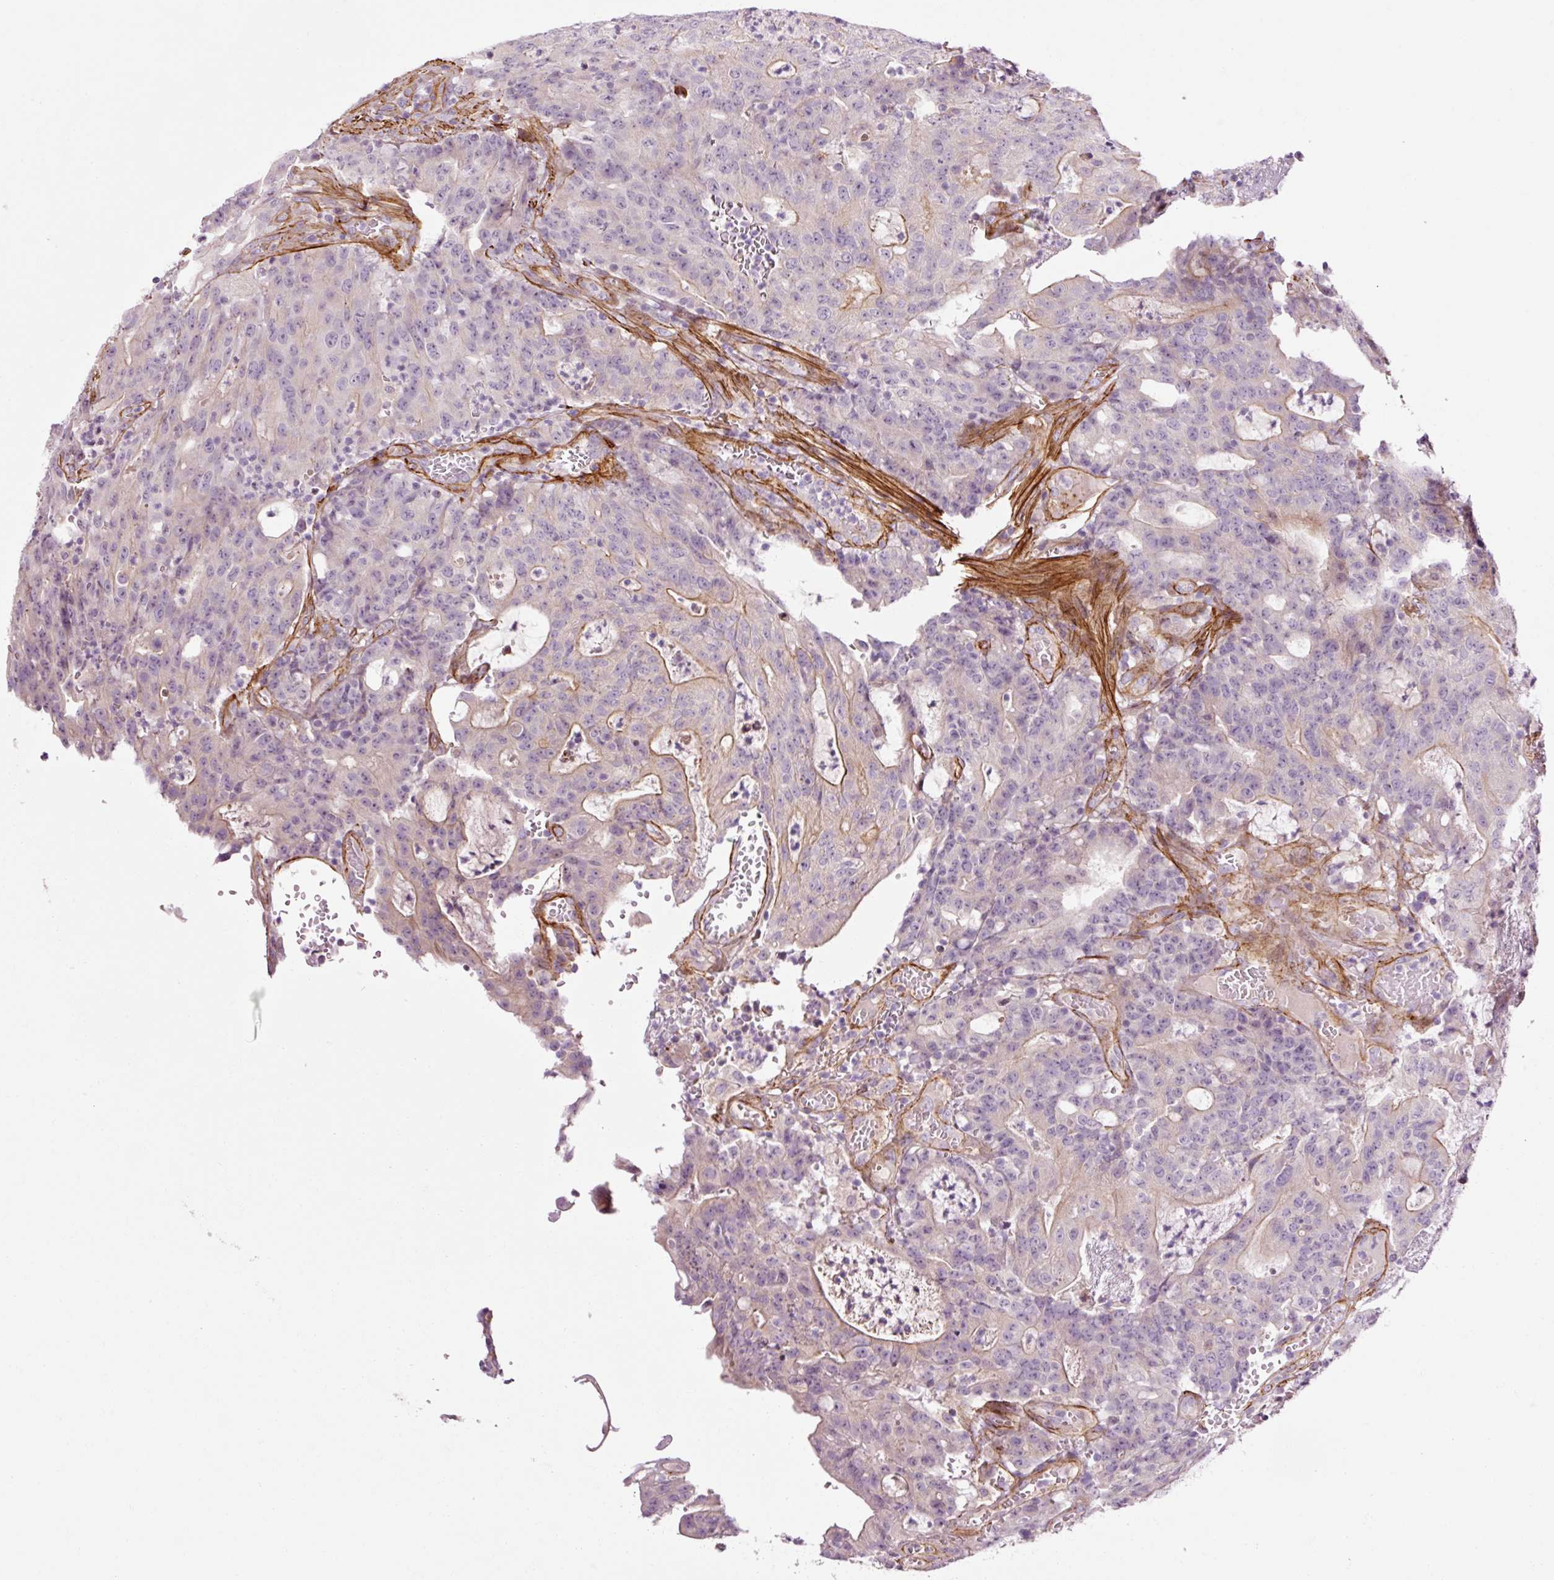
{"staining": {"intensity": "moderate", "quantity": "<25%", "location": "cytoplasmic/membranous"}, "tissue": "colorectal cancer", "cell_type": "Tumor cells", "image_type": "cancer", "snomed": [{"axis": "morphology", "description": "Adenocarcinoma, NOS"}, {"axis": "topography", "description": "Colon"}], "caption": "Immunohistochemistry (DAB (3,3'-diaminobenzidine)) staining of human colorectal adenocarcinoma exhibits moderate cytoplasmic/membranous protein positivity in approximately <25% of tumor cells.", "gene": "ANKRD20A1", "patient": {"sex": "male", "age": 83}}